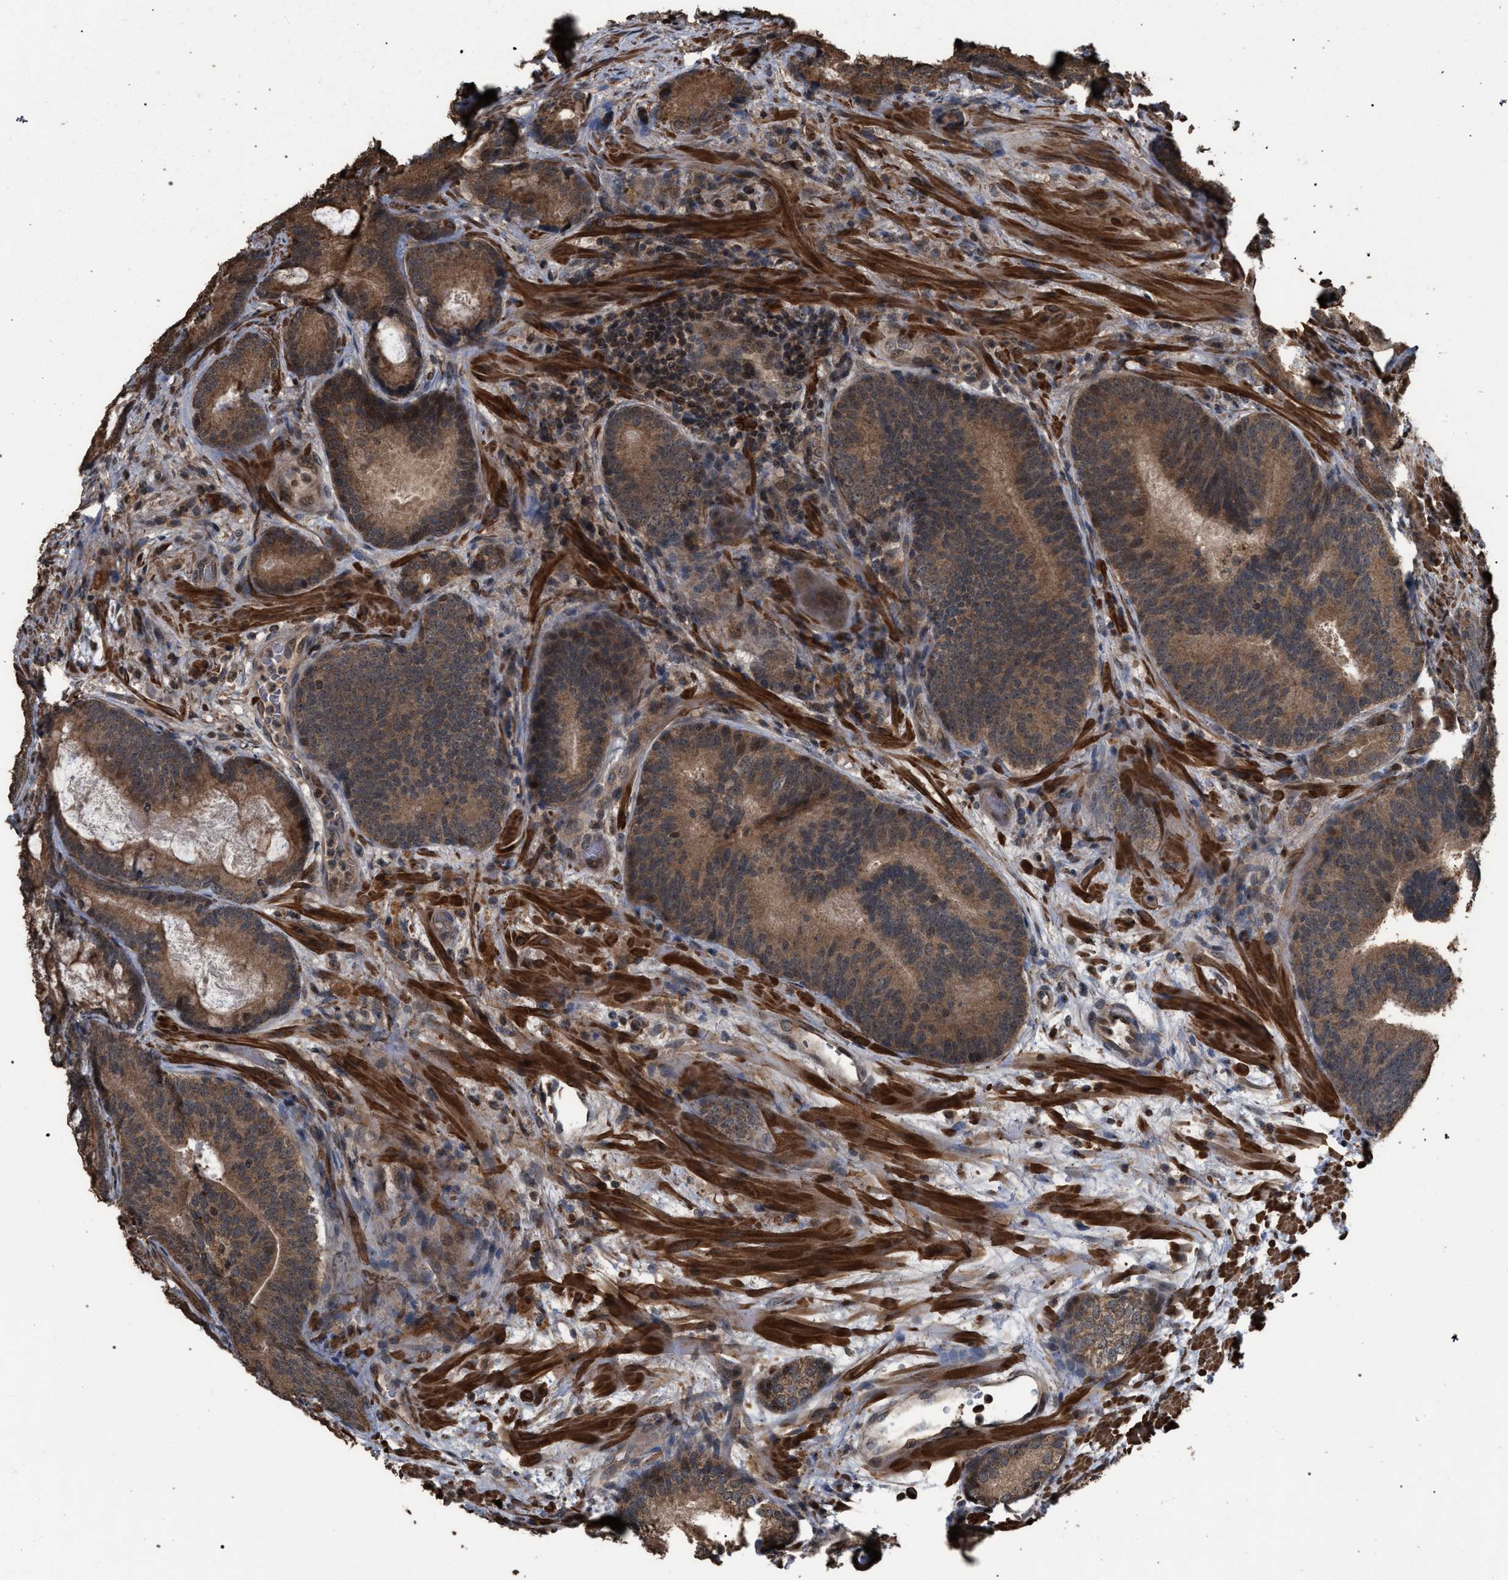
{"staining": {"intensity": "moderate", "quantity": ">75%", "location": "cytoplasmic/membranous"}, "tissue": "prostate cancer", "cell_type": "Tumor cells", "image_type": "cancer", "snomed": [{"axis": "morphology", "description": "Adenocarcinoma, High grade"}, {"axis": "topography", "description": "Prostate"}], "caption": "Prostate cancer stained with DAB immunohistochemistry displays medium levels of moderate cytoplasmic/membranous expression in approximately >75% of tumor cells.", "gene": "NAA35", "patient": {"sex": "male", "age": 55}}